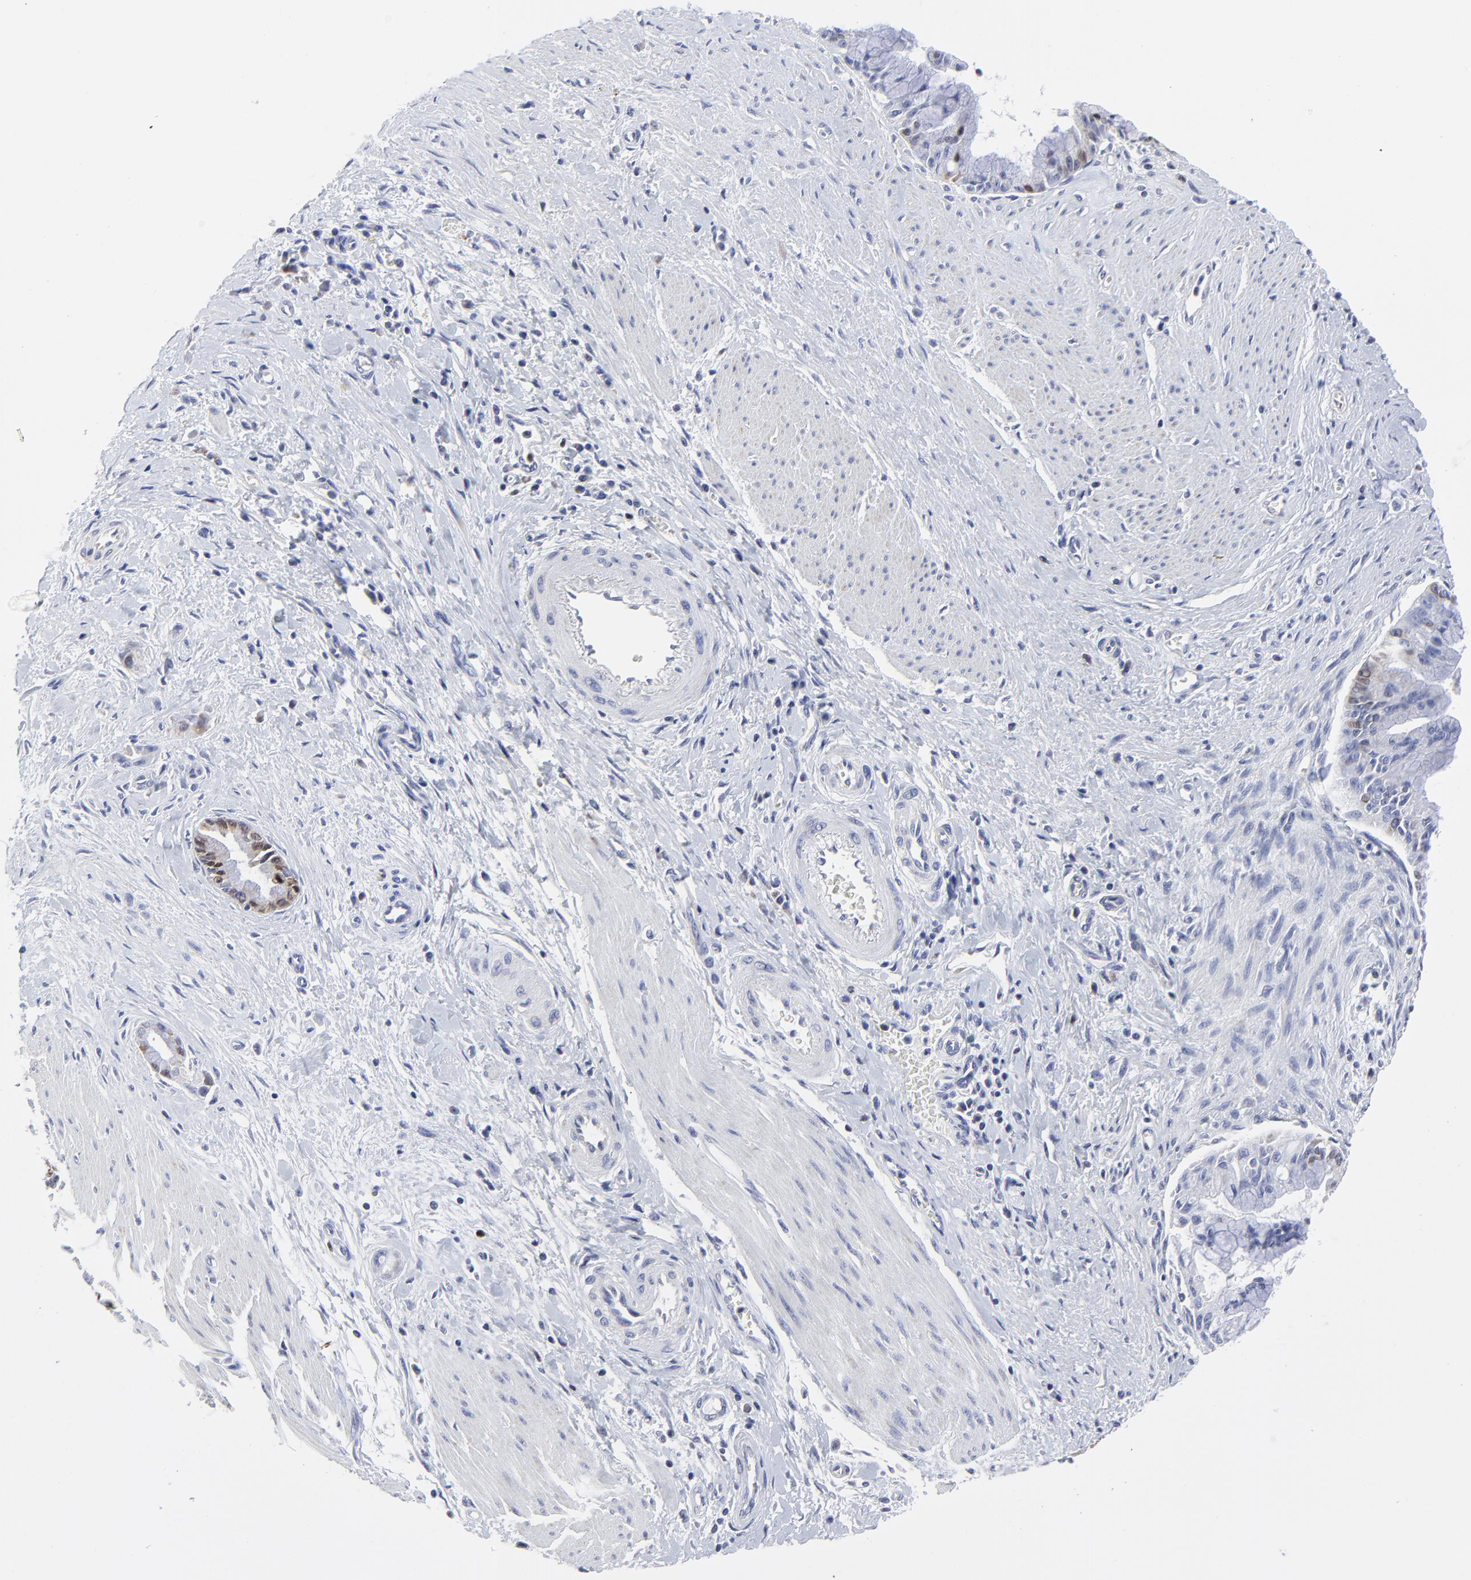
{"staining": {"intensity": "weak", "quantity": "<25%", "location": "cytoplasmic/membranous,nuclear"}, "tissue": "pancreatic cancer", "cell_type": "Tumor cells", "image_type": "cancer", "snomed": [{"axis": "morphology", "description": "Adenocarcinoma, NOS"}, {"axis": "topography", "description": "Pancreas"}], "caption": "Immunohistochemistry (IHC) photomicrograph of neoplastic tissue: human pancreatic adenocarcinoma stained with DAB (3,3'-diaminobenzidine) shows no significant protein positivity in tumor cells. (Immunohistochemistry (IHC), brightfield microscopy, high magnification).", "gene": "NCAPH", "patient": {"sex": "male", "age": 59}}